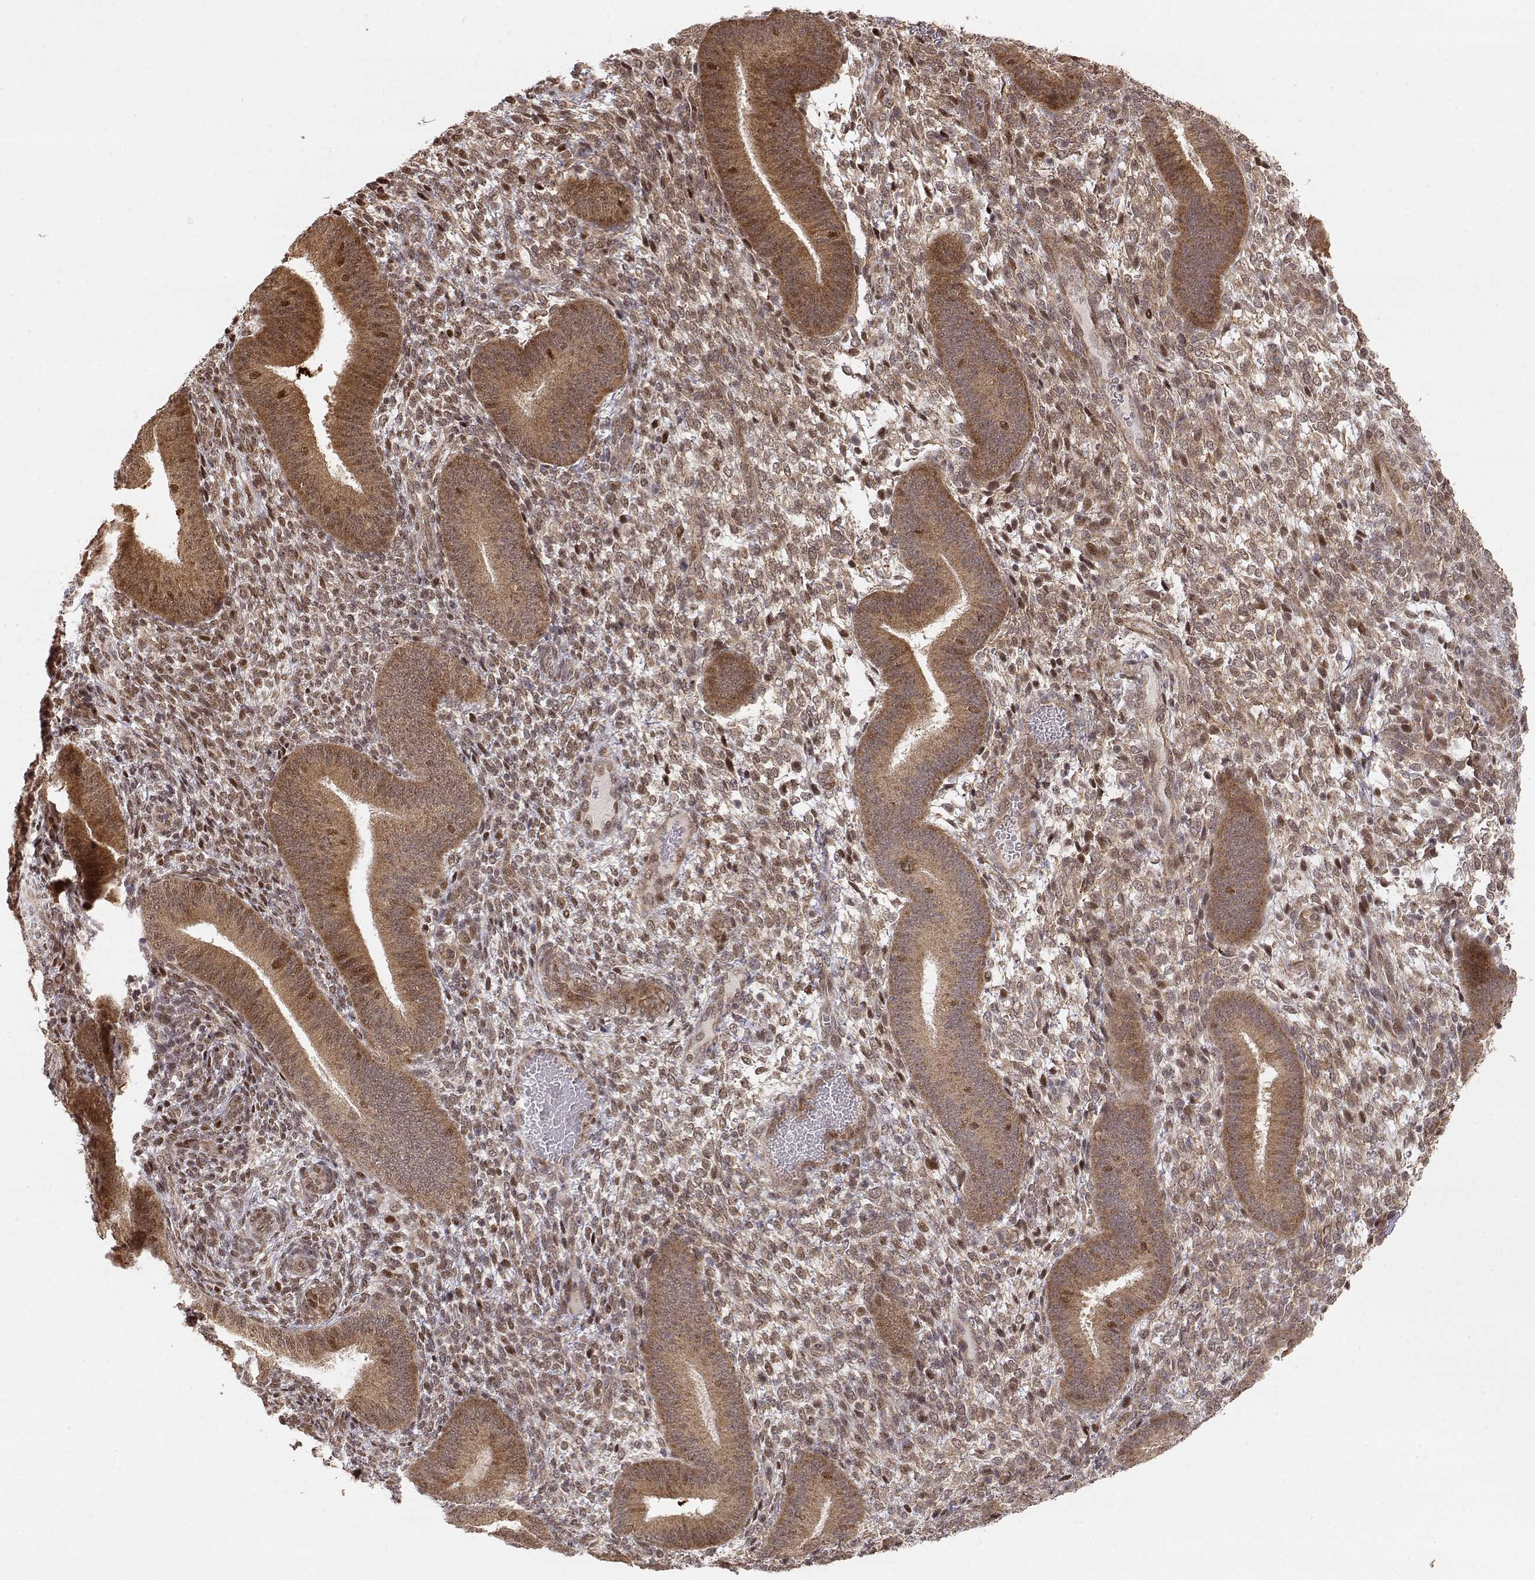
{"staining": {"intensity": "moderate", "quantity": "<25%", "location": "nuclear"}, "tissue": "endometrium", "cell_type": "Cells in endometrial stroma", "image_type": "normal", "snomed": [{"axis": "morphology", "description": "Normal tissue, NOS"}, {"axis": "topography", "description": "Endometrium"}], "caption": "Approximately <25% of cells in endometrial stroma in unremarkable human endometrium reveal moderate nuclear protein staining as visualized by brown immunohistochemical staining.", "gene": "BRCA1", "patient": {"sex": "female", "age": 39}}